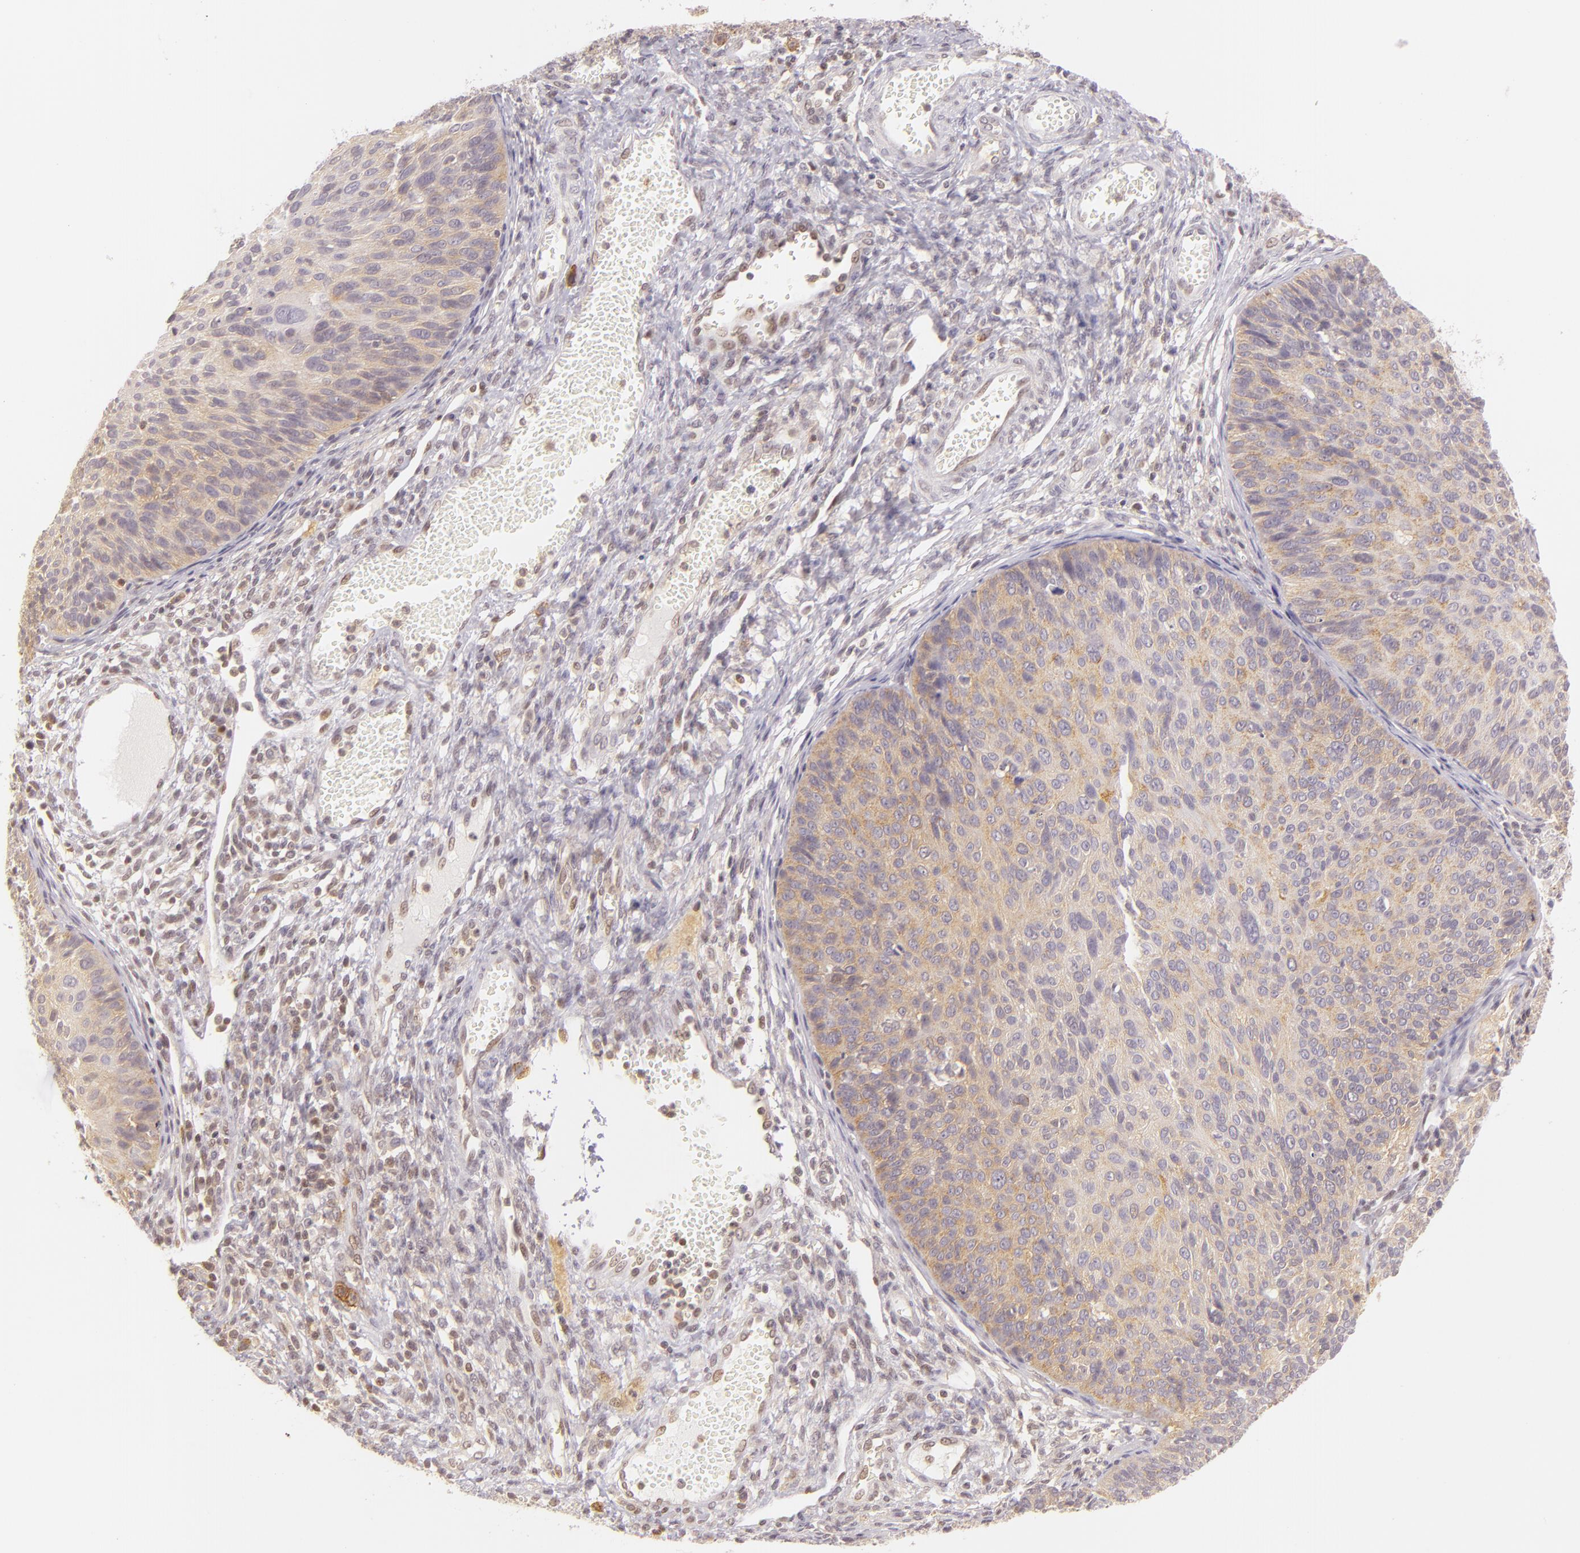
{"staining": {"intensity": "weak", "quantity": "25%-75%", "location": "cytoplasmic/membranous"}, "tissue": "cervical cancer", "cell_type": "Tumor cells", "image_type": "cancer", "snomed": [{"axis": "morphology", "description": "Squamous cell carcinoma, NOS"}, {"axis": "topography", "description": "Cervix"}], "caption": "Cervical cancer tissue shows weak cytoplasmic/membranous staining in approximately 25%-75% of tumor cells", "gene": "IMPDH1", "patient": {"sex": "female", "age": 36}}